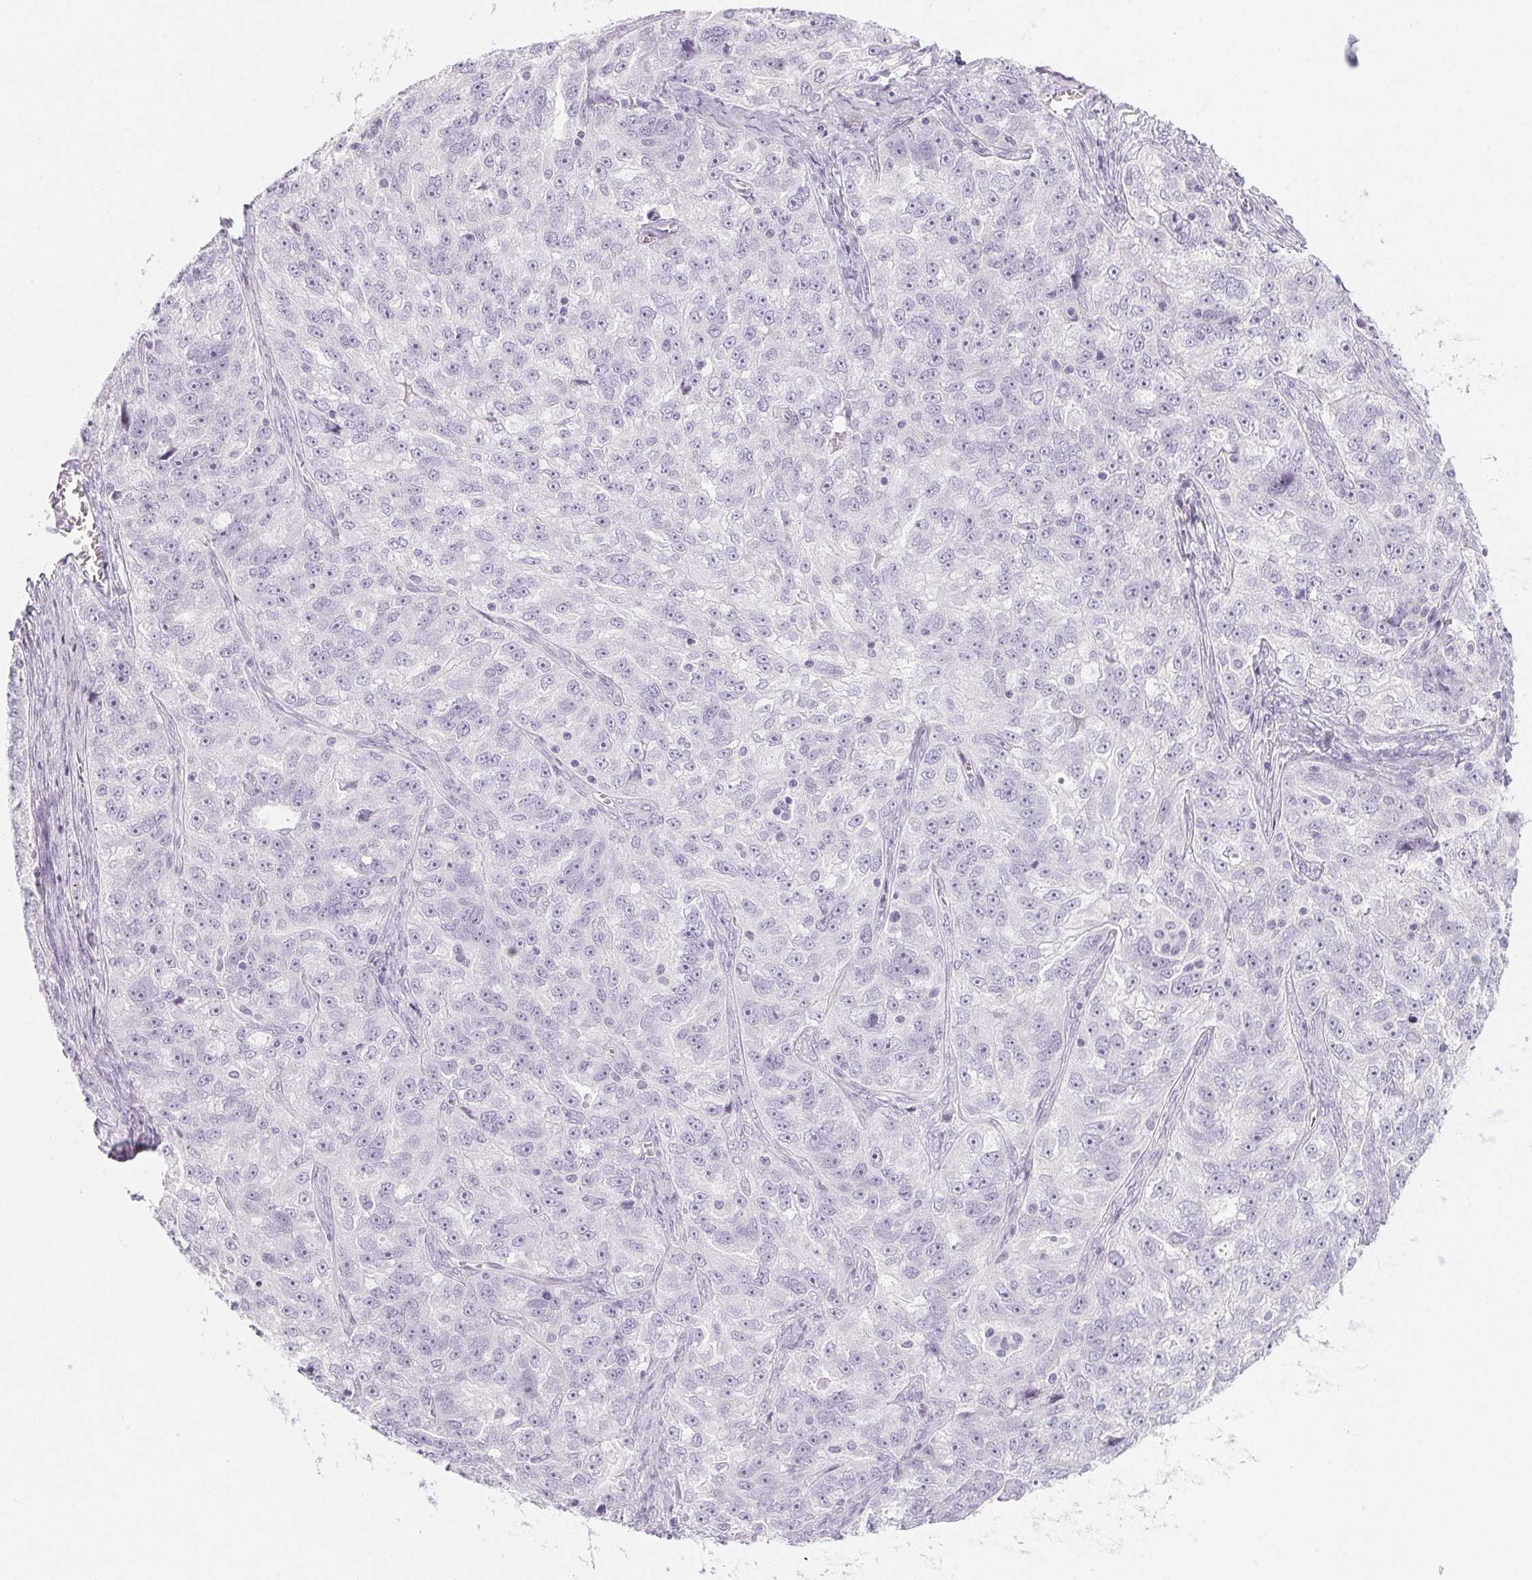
{"staining": {"intensity": "negative", "quantity": "none", "location": "none"}, "tissue": "ovarian cancer", "cell_type": "Tumor cells", "image_type": "cancer", "snomed": [{"axis": "morphology", "description": "Cystadenocarcinoma, serous, NOS"}, {"axis": "topography", "description": "Ovary"}], "caption": "A photomicrograph of human ovarian serous cystadenocarcinoma is negative for staining in tumor cells.", "gene": "SH3GL2", "patient": {"sex": "female", "age": 51}}